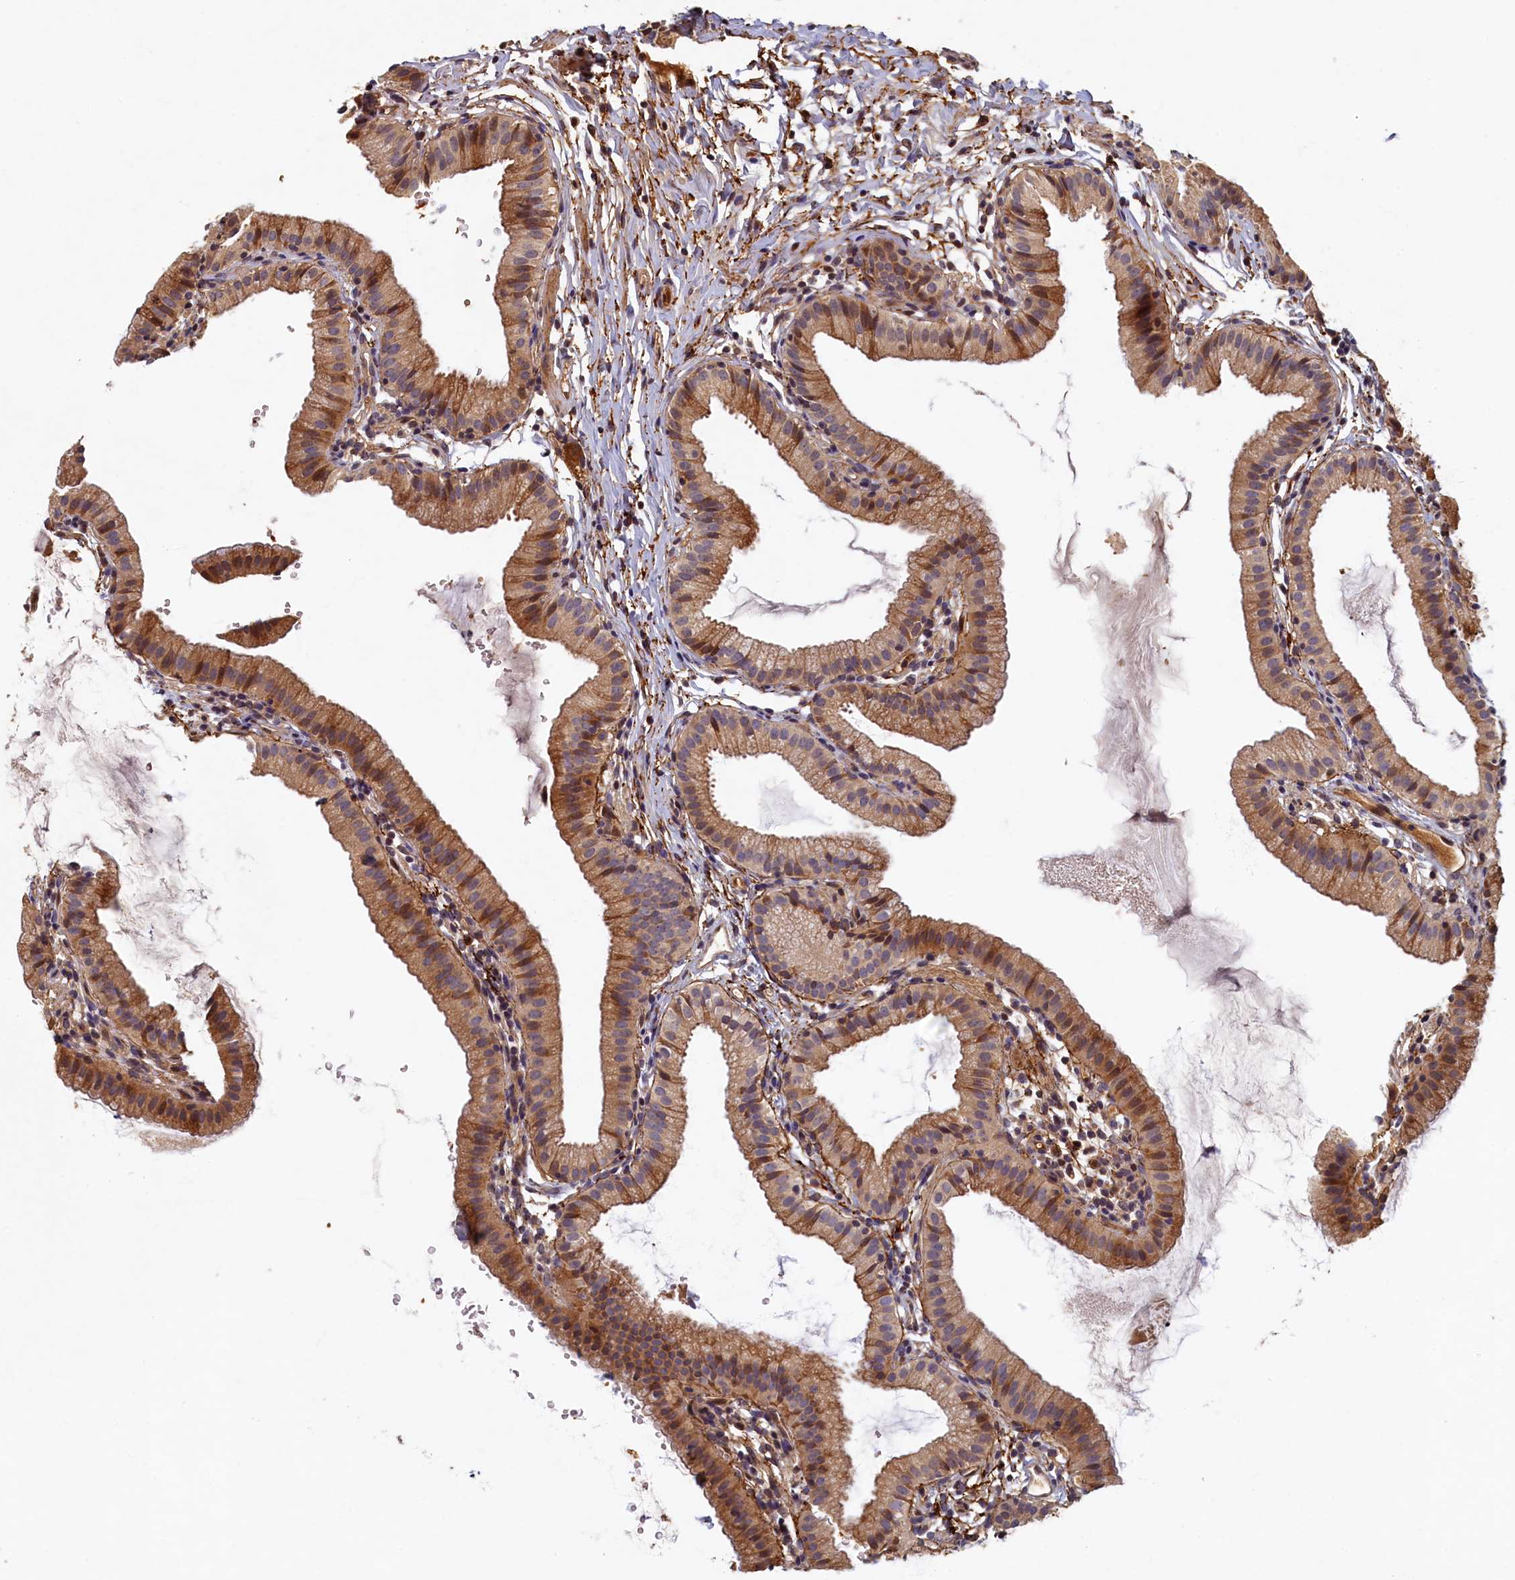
{"staining": {"intensity": "moderate", "quantity": "25%-75%", "location": "cytoplasmic/membranous"}, "tissue": "gallbladder", "cell_type": "Glandular cells", "image_type": "normal", "snomed": [{"axis": "morphology", "description": "Normal tissue, NOS"}, {"axis": "topography", "description": "Gallbladder"}], "caption": "IHC of benign gallbladder displays medium levels of moderate cytoplasmic/membranous expression in about 25%-75% of glandular cells. Using DAB (3,3'-diaminobenzidine) (brown) and hematoxylin (blue) stains, captured at high magnification using brightfield microscopy.", "gene": "LCMT2", "patient": {"sex": "female", "age": 46}}